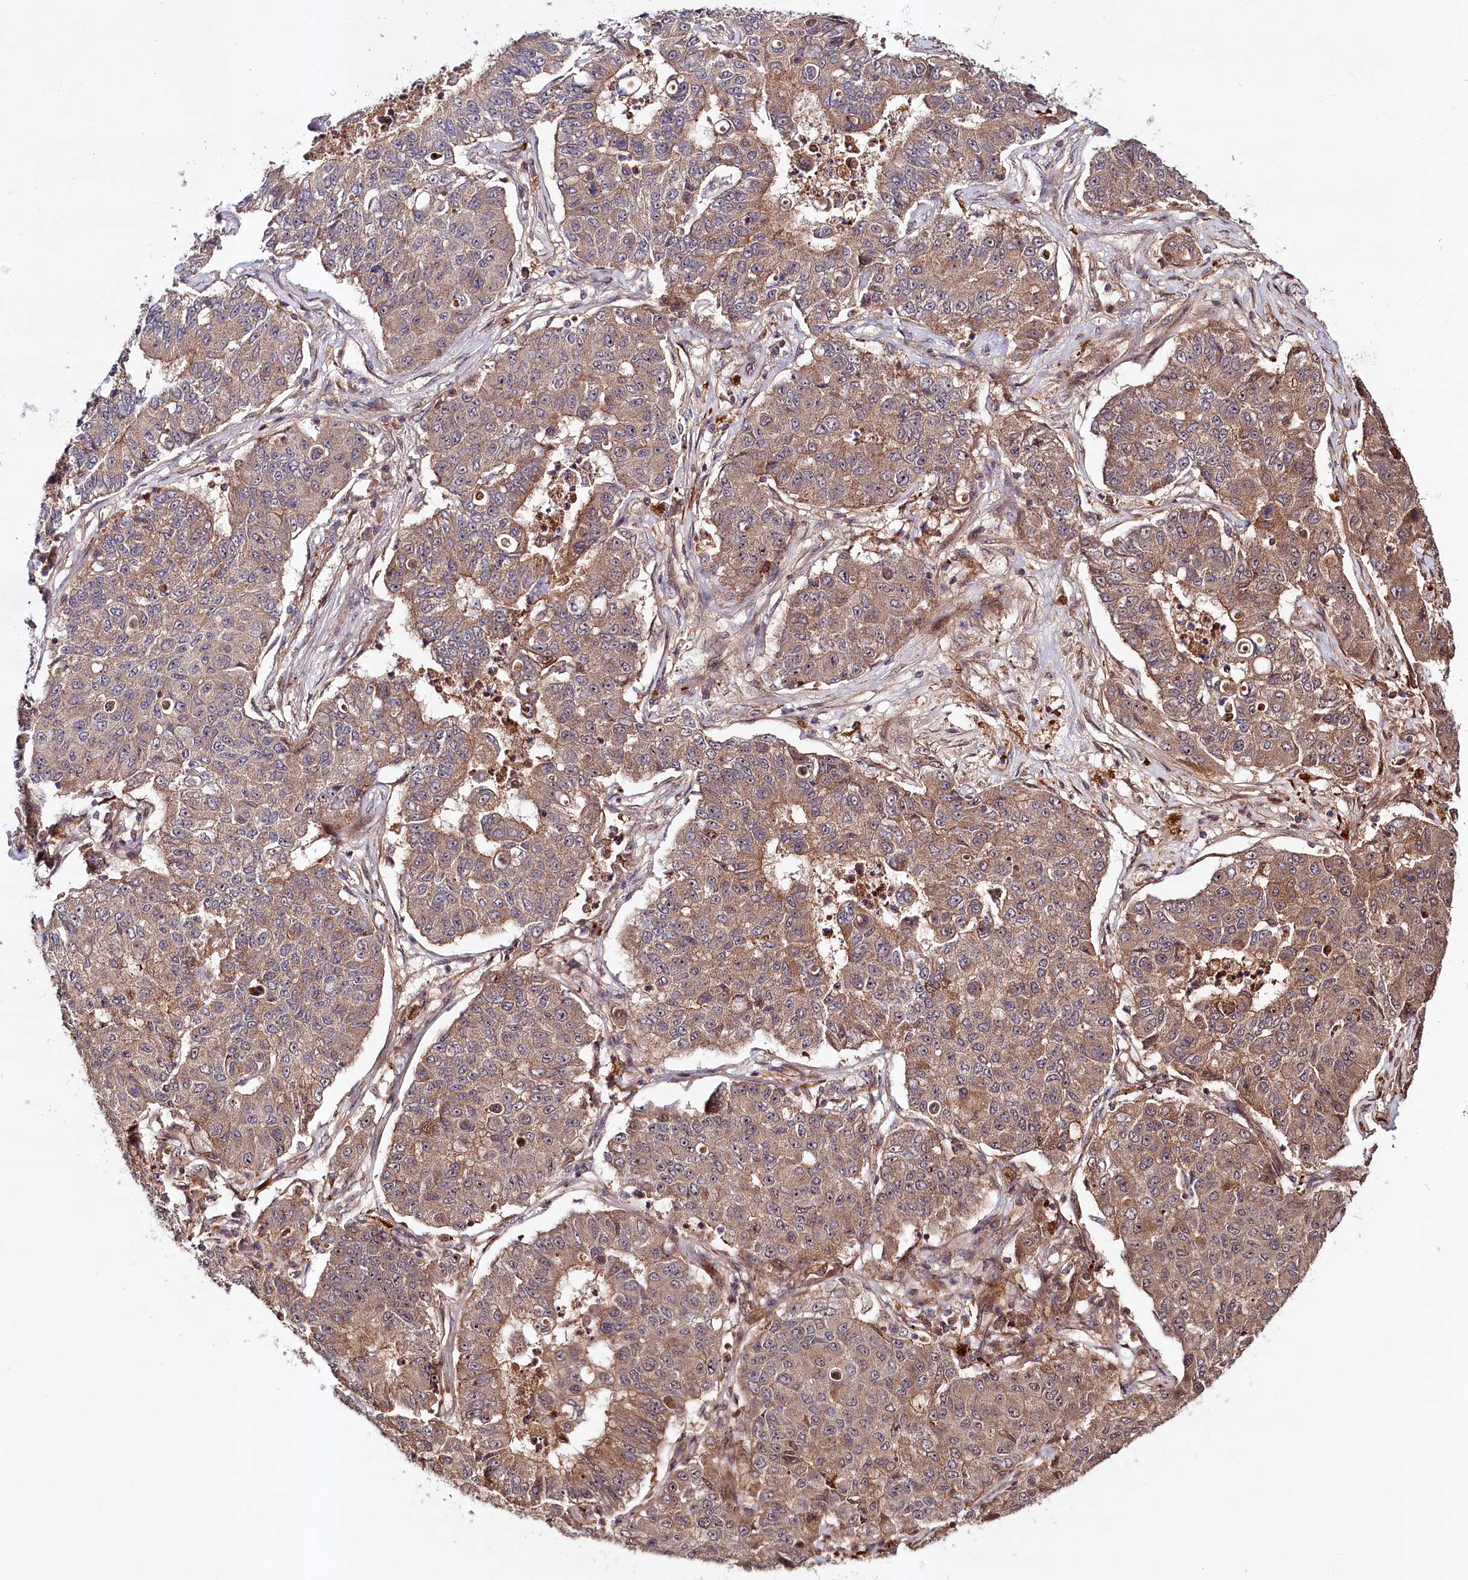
{"staining": {"intensity": "moderate", "quantity": ">75%", "location": "cytoplasmic/membranous"}, "tissue": "lung cancer", "cell_type": "Tumor cells", "image_type": "cancer", "snomed": [{"axis": "morphology", "description": "Squamous cell carcinoma, NOS"}, {"axis": "topography", "description": "Lung"}], "caption": "Lung cancer (squamous cell carcinoma) stained with a protein marker displays moderate staining in tumor cells.", "gene": "NEDD1", "patient": {"sex": "male", "age": 74}}